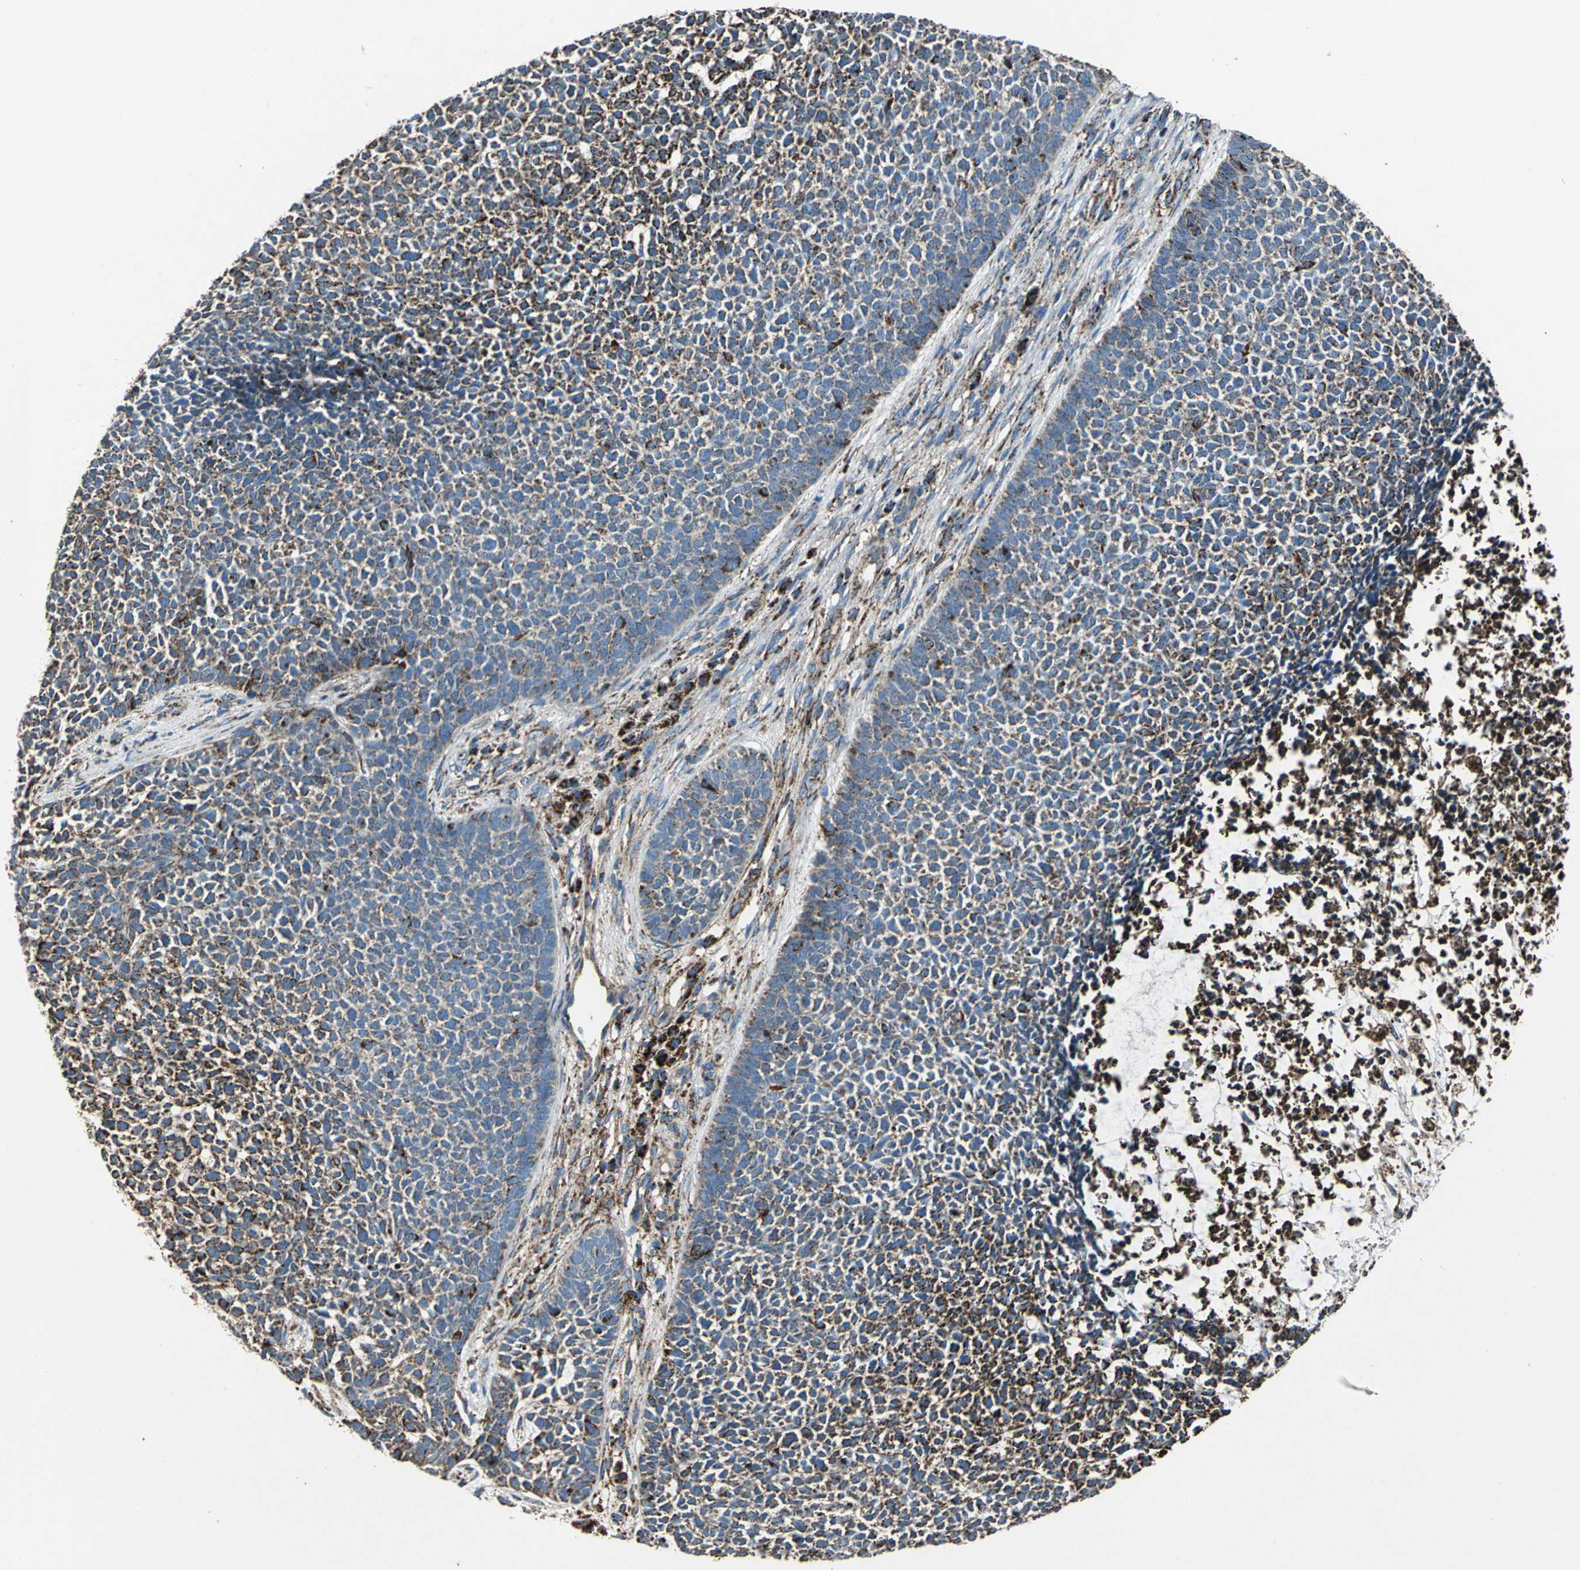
{"staining": {"intensity": "strong", "quantity": "25%-75%", "location": "cytoplasmic/membranous"}, "tissue": "skin cancer", "cell_type": "Tumor cells", "image_type": "cancer", "snomed": [{"axis": "morphology", "description": "Basal cell carcinoma"}, {"axis": "topography", "description": "Skin"}], "caption": "IHC of skin cancer (basal cell carcinoma) reveals high levels of strong cytoplasmic/membranous staining in approximately 25%-75% of tumor cells.", "gene": "ECH1", "patient": {"sex": "female", "age": 84}}